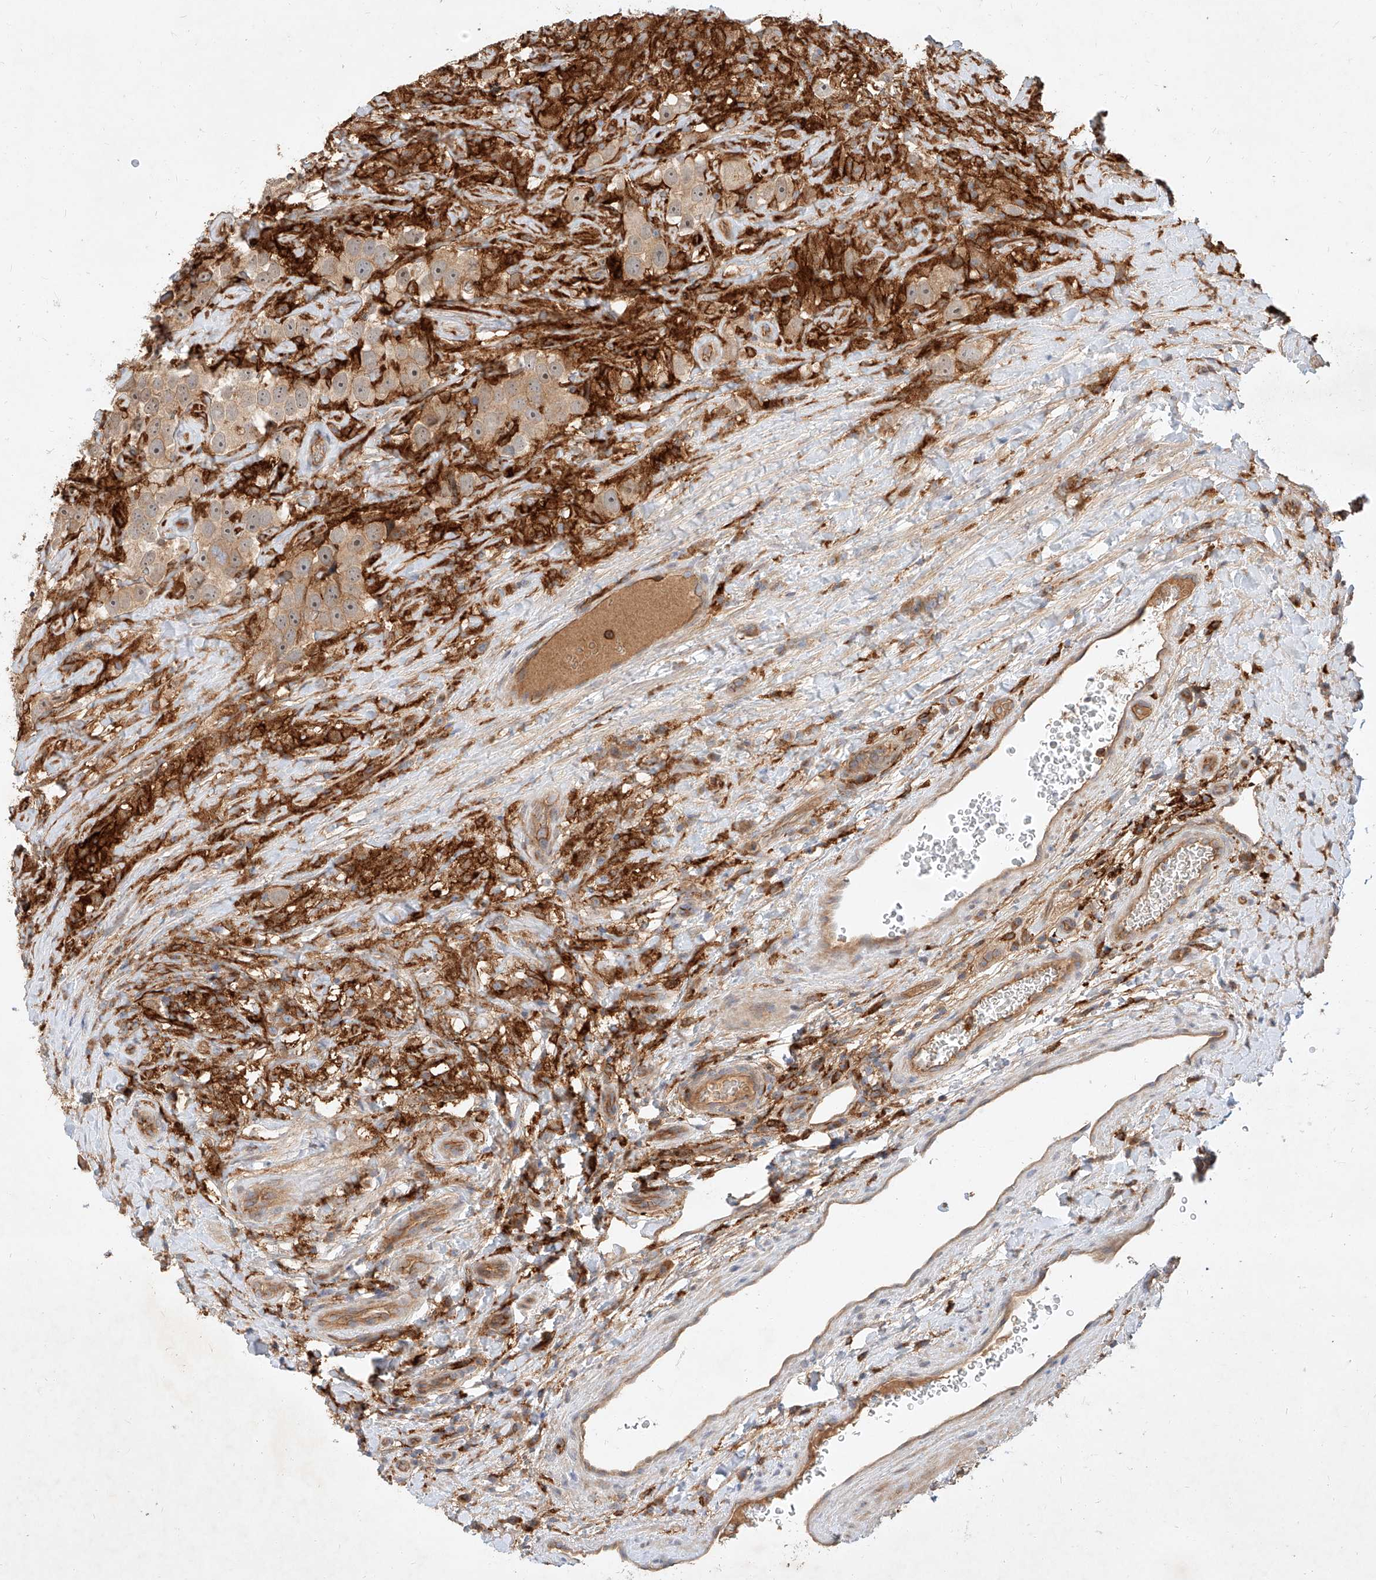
{"staining": {"intensity": "weak", "quantity": ">75%", "location": "cytoplasmic/membranous"}, "tissue": "testis cancer", "cell_type": "Tumor cells", "image_type": "cancer", "snomed": [{"axis": "morphology", "description": "Seminoma, NOS"}, {"axis": "topography", "description": "Testis"}], "caption": "Brown immunohistochemical staining in testis cancer demonstrates weak cytoplasmic/membranous positivity in about >75% of tumor cells.", "gene": "NFAM1", "patient": {"sex": "male", "age": 49}}